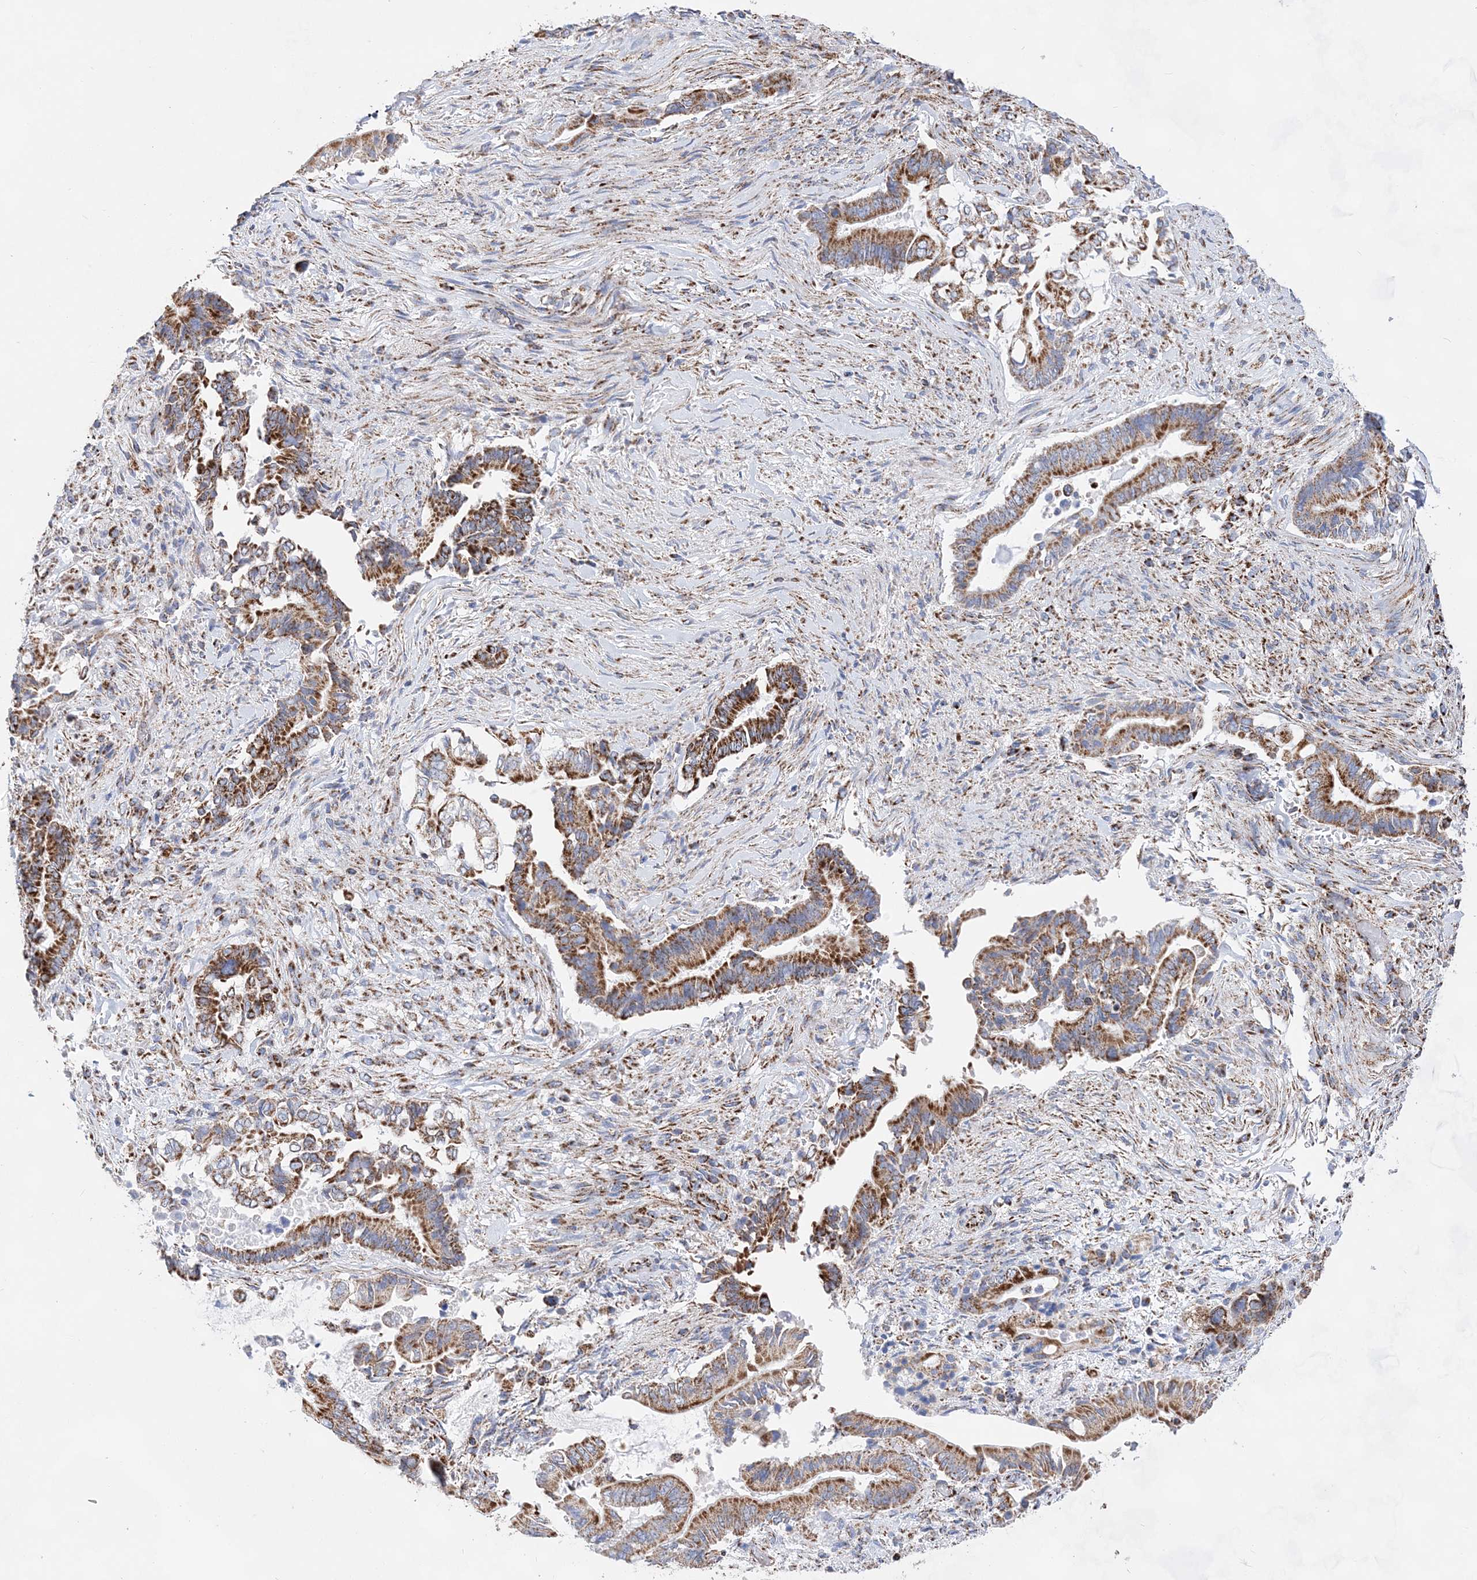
{"staining": {"intensity": "strong", "quantity": ">75%", "location": "cytoplasmic/membranous"}, "tissue": "pancreatic cancer", "cell_type": "Tumor cells", "image_type": "cancer", "snomed": [{"axis": "morphology", "description": "Adenocarcinoma, NOS"}, {"axis": "topography", "description": "Pancreas"}], "caption": "Protein staining demonstrates strong cytoplasmic/membranous staining in about >75% of tumor cells in pancreatic cancer (adenocarcinoma).", "gene": "ACOT9", "patient": {"sex": "male", "age": 68}}